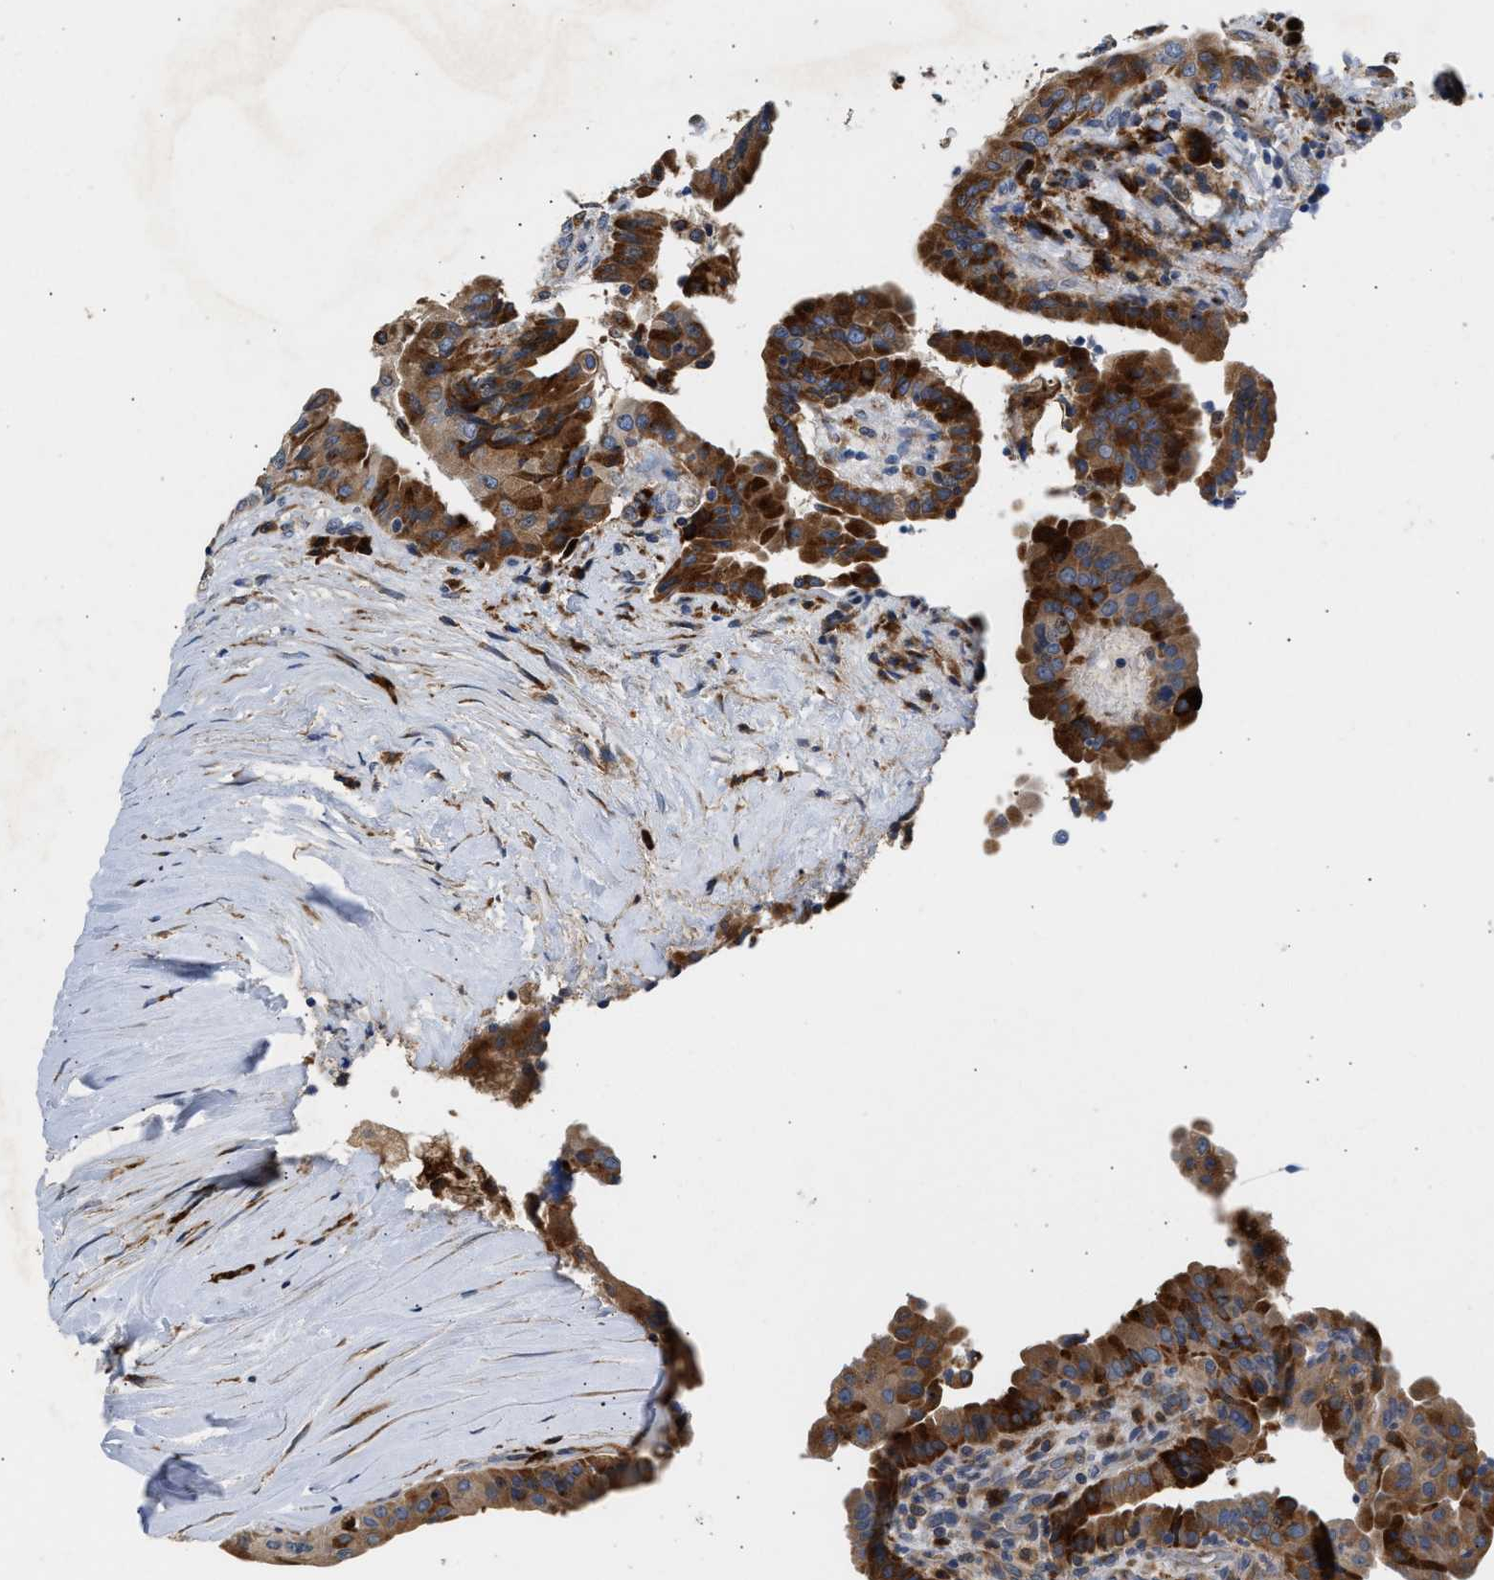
{"staining": {"intensity": "strong", "quantity": ">75%", "location": "cytoplasmic/membranous"}, "tissue": "thyroid cancer", "cell_type": "Tumor cells", "image_type": "cancer", "snomed": [{"axis": "morphology", "description": "Papillary adenocarcinoma, NOS"}, {"axis": "topography", "description": "Thyroid gland"}], "caption": "The micrograph shows a brown stain indicating the presence of a protein in the cytoplasmic/membranous of tumor cells in thyroid cancer.", "gene": "AMZ1", "patient": {"sex": "male", "age": 33}}